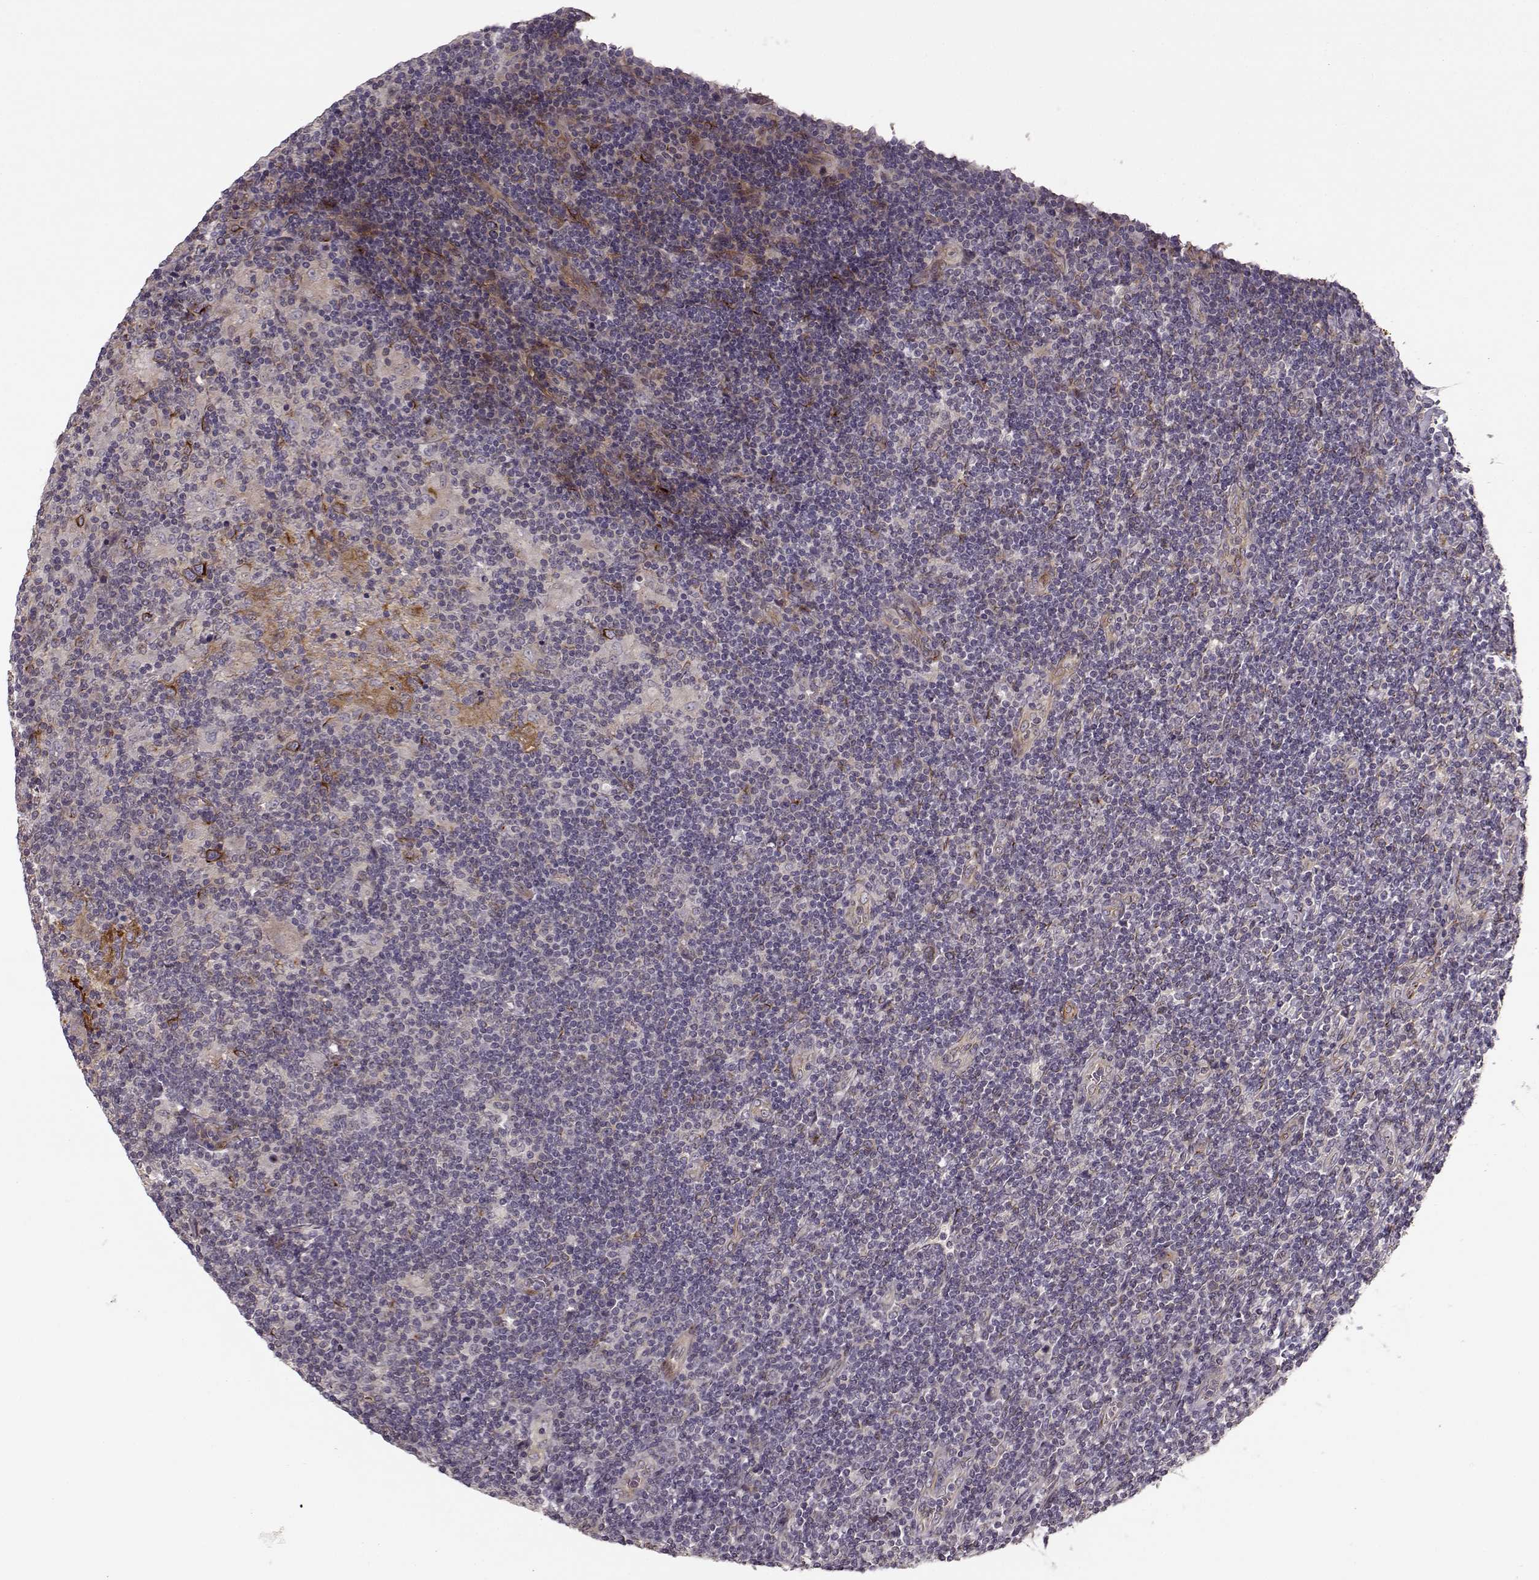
{"staining": {"intensity": "weak", "quantity": "25%-75%", "location": "cytoplasmic/membranous"}, "tissue": "lymphoma", "cell_type": "Tumor cells", "image_type": "cancer", "snomed": [{"axis": "morphology", "description": "Hodgkin's disease, NOS"}, {"axis": "topography", "description": "Lymph node"}], "caption": "IHC of human Hodgkin's disease demonstrates low levels of weak cytoplasmic/membranous staining in approximately 25%-75% of tumor cells.", "gene": "MTR", "patient": {"sex": "male", "age": 40}}